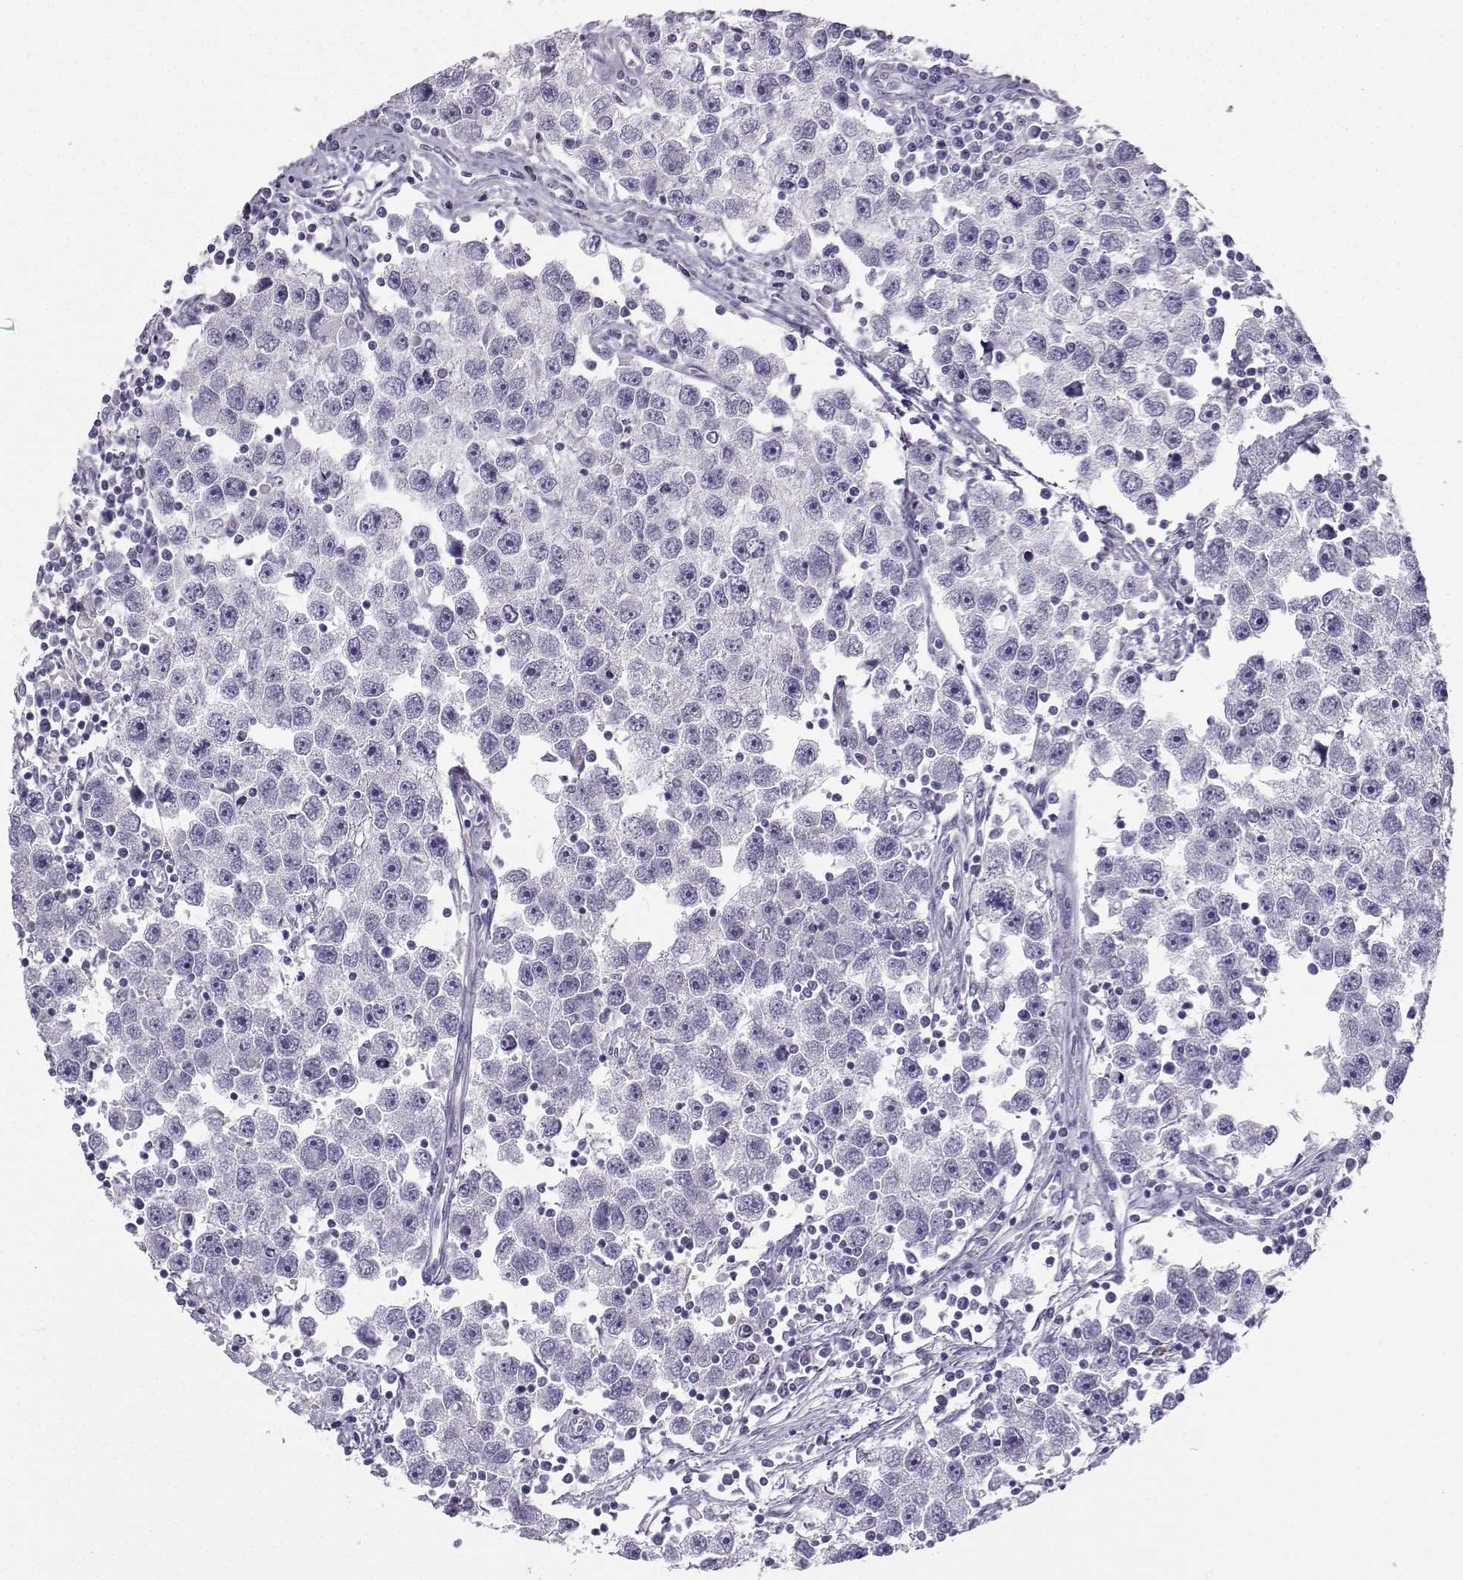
{"staining": {"intensity": "negative", "quantity": "none", "location": "none"}, "tissue": "testis cancer", "cell_type": "Tumor cells", "image_type": "cancer", "snomed": [{"axis": "morphology", "description": "Seminoma, NOS"}, {"axis": "topography", "description": "Testis"}], "caption": "Tumor cells are negative for brown protein staining in testis cancer (seminoma). The staining was performed using DAB to visualize the protein expression in brown, while the nuclei were stained in blue with hematoxylin (Magnification: 20x).", "gene": "NEFL", "patient": {"sex": "male", "age": 30}}